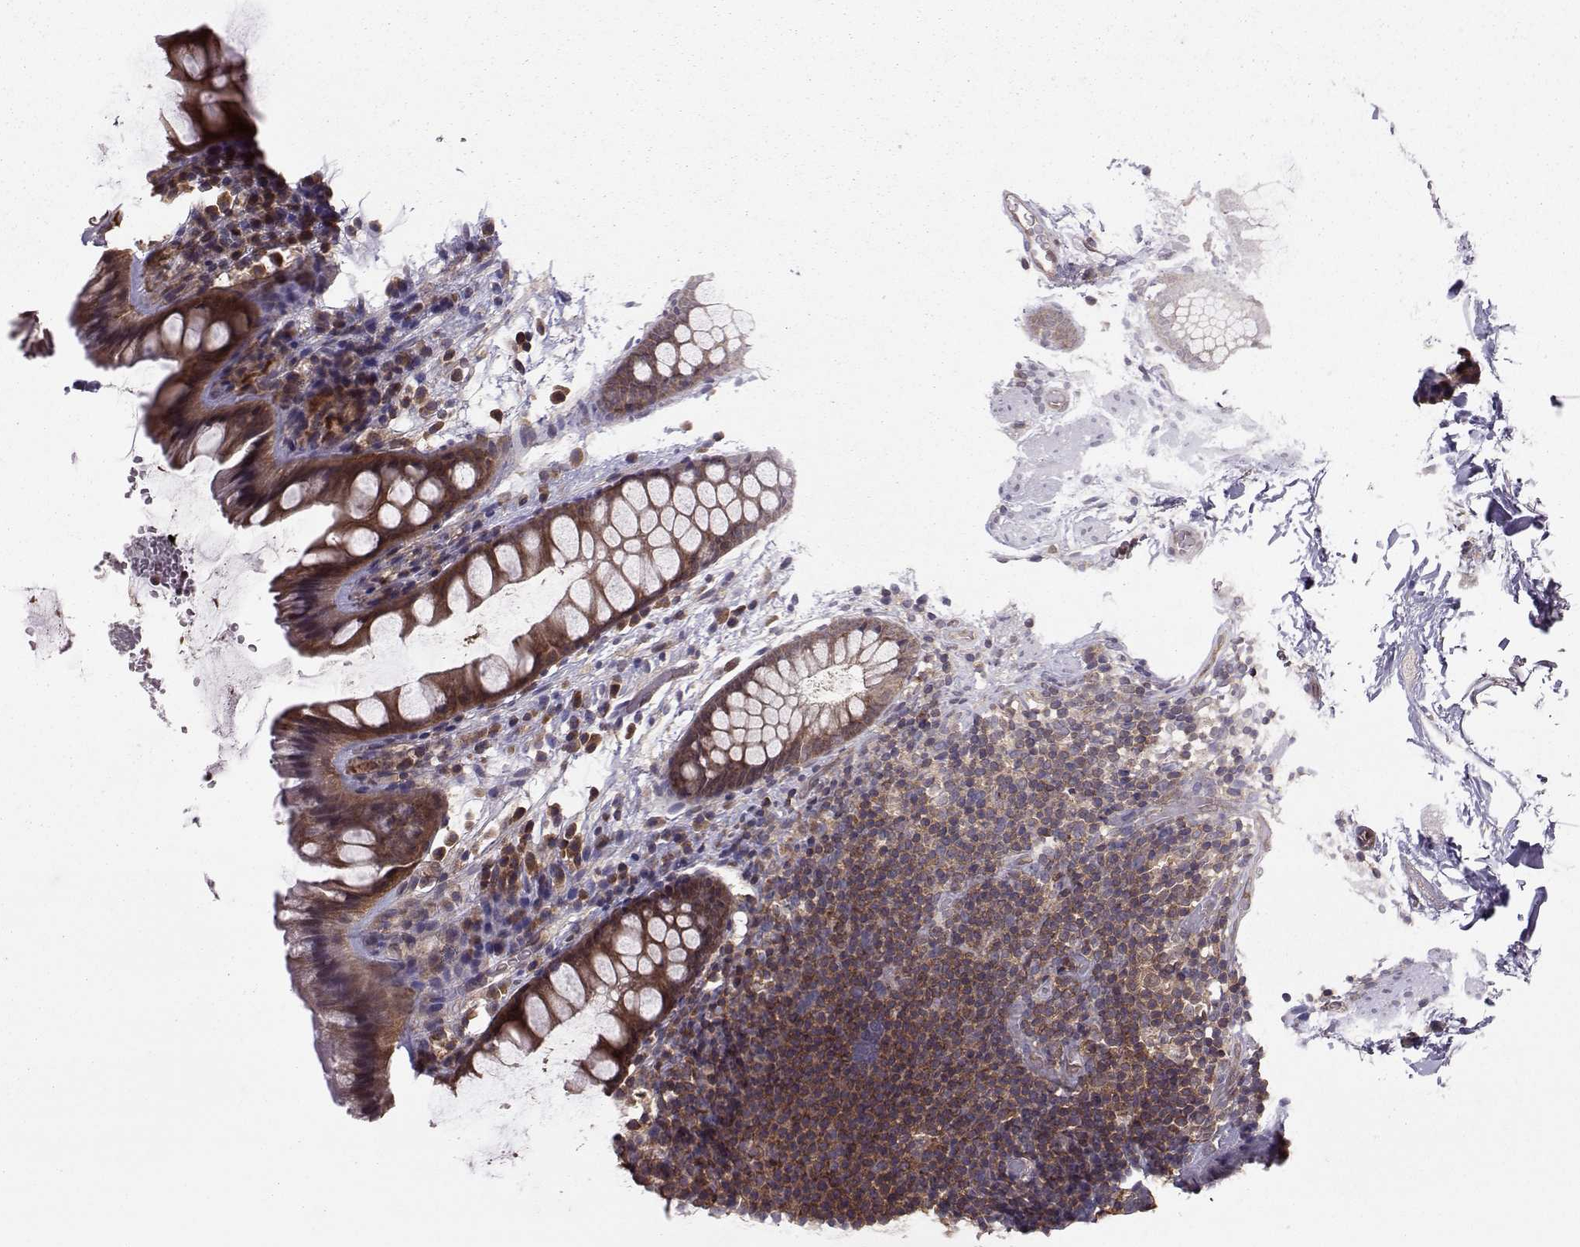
{"staining": {"intensity": "moderate", "quantity": ">75%", "location": "cytoplasmic/membranous"}, "tissue": "rectum", "cell_type": "Glandular cells", "image_type": "normal", "snomed": [{"axis": "morphology", "description": "Normal tissue, NOS"}, {"axis": "topography", "description": "Rectum"}], "caption": "Protein analysis of unremarkable rectum demonstrates moderate cytoplasmic/membranous positivity in approximately >75% of glandular cells.", "gene": "PPP2R2A", "patient": {"sex": "female", "age": 62}}